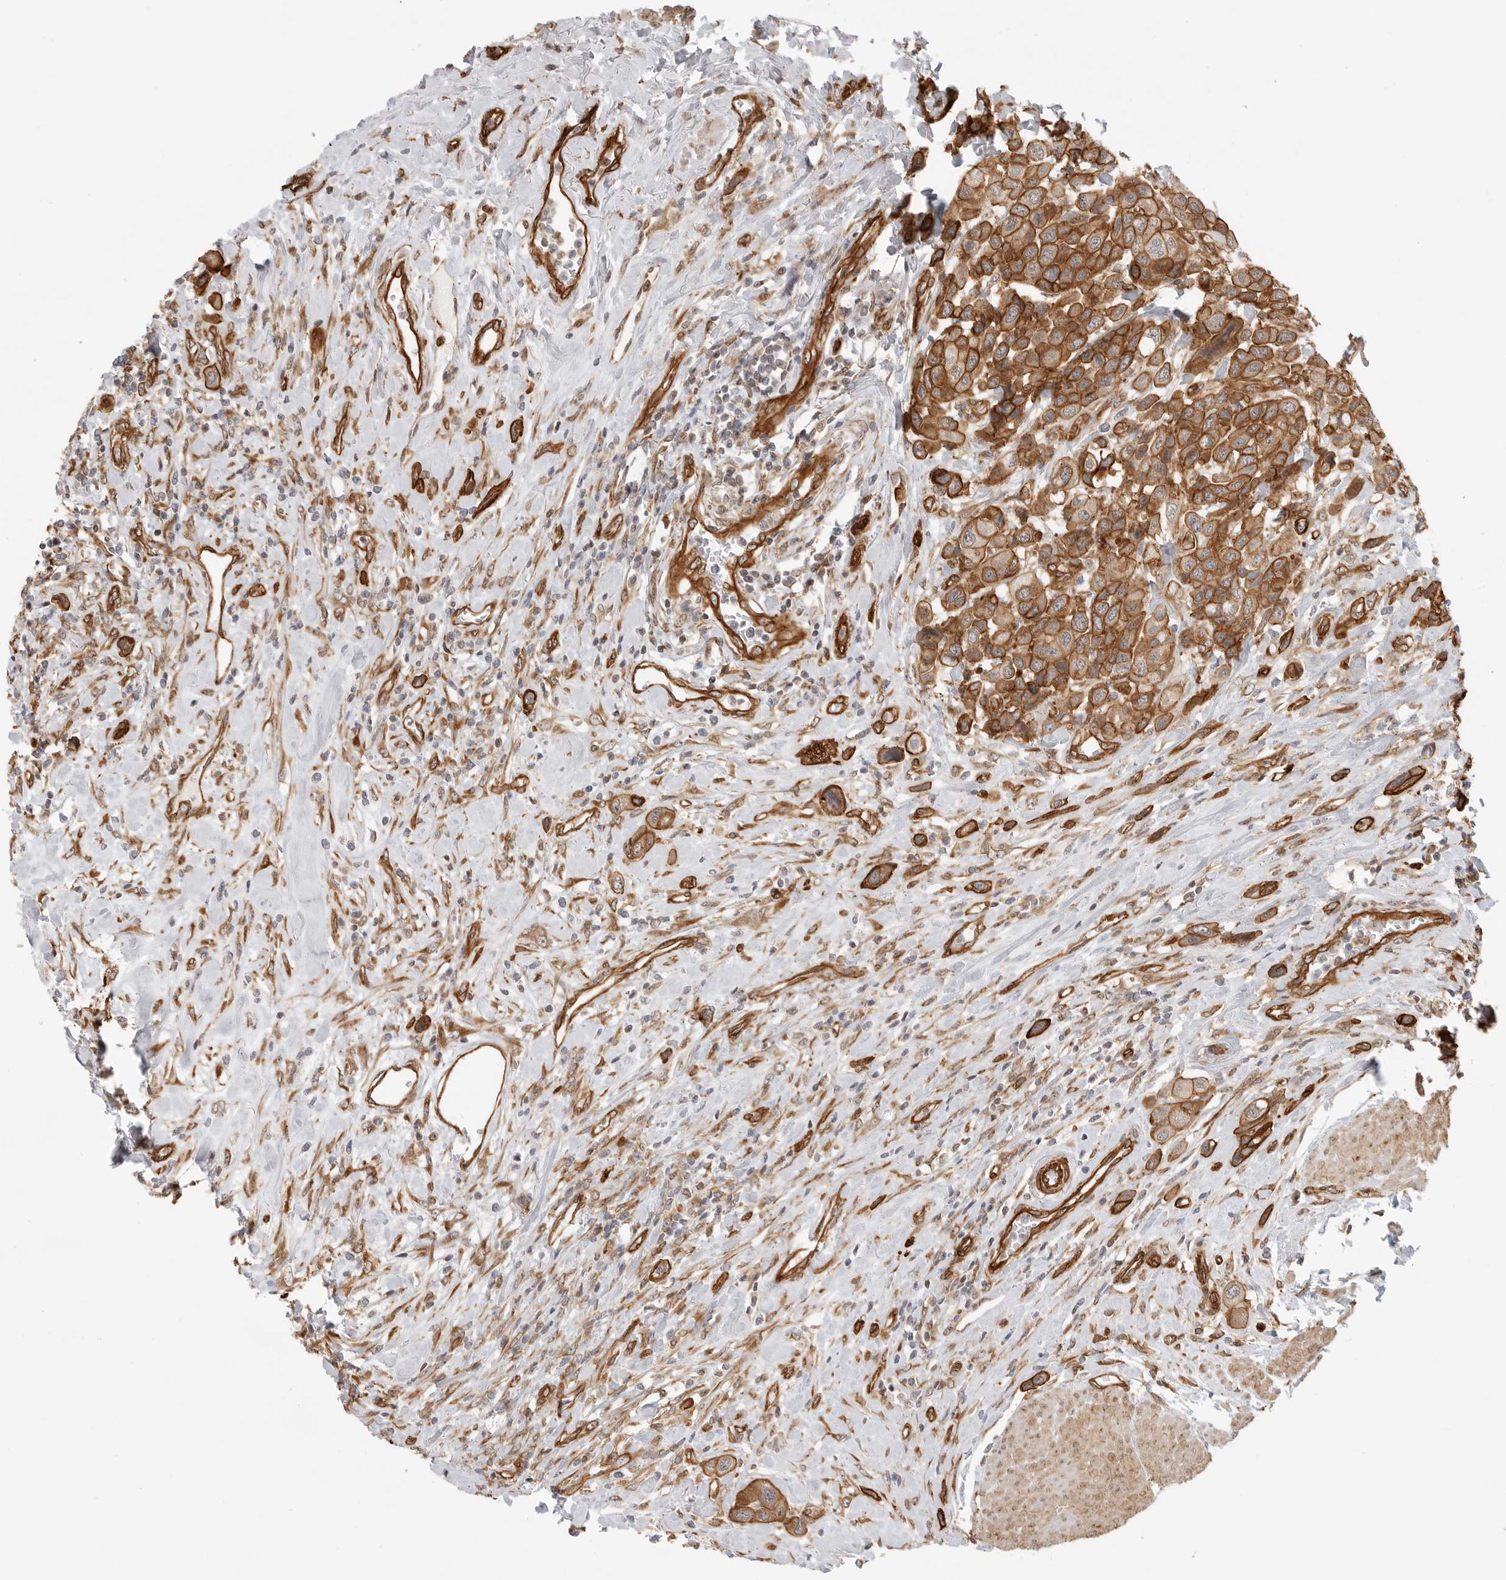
{"staining": {"intensity": "strong", "quantity": ">75%", "location": "cytoplasmic/membranous"}, "tissue": "urothelial cancer", "cell_type": "Tumor cells", "image_type": "cancer", "snomed": [{"axis": "morphology", "description": "Urothelial carcinoma, High grade"}, {"axis": "topography", "description": "Urinary bladder"}], "caption": "IHC image of neoplastic tissue: human urothelial carcinoma (high-grade) stained using immunohistochemistry demonstrates high levels of strong protein expression localized specifically in the cytoplasmic/membranous of tumor cells, appearing as a cytoplasmic/membranous brown color.", "gene": "ATOH7", "patient": {"sex": "male", "age": 50}}